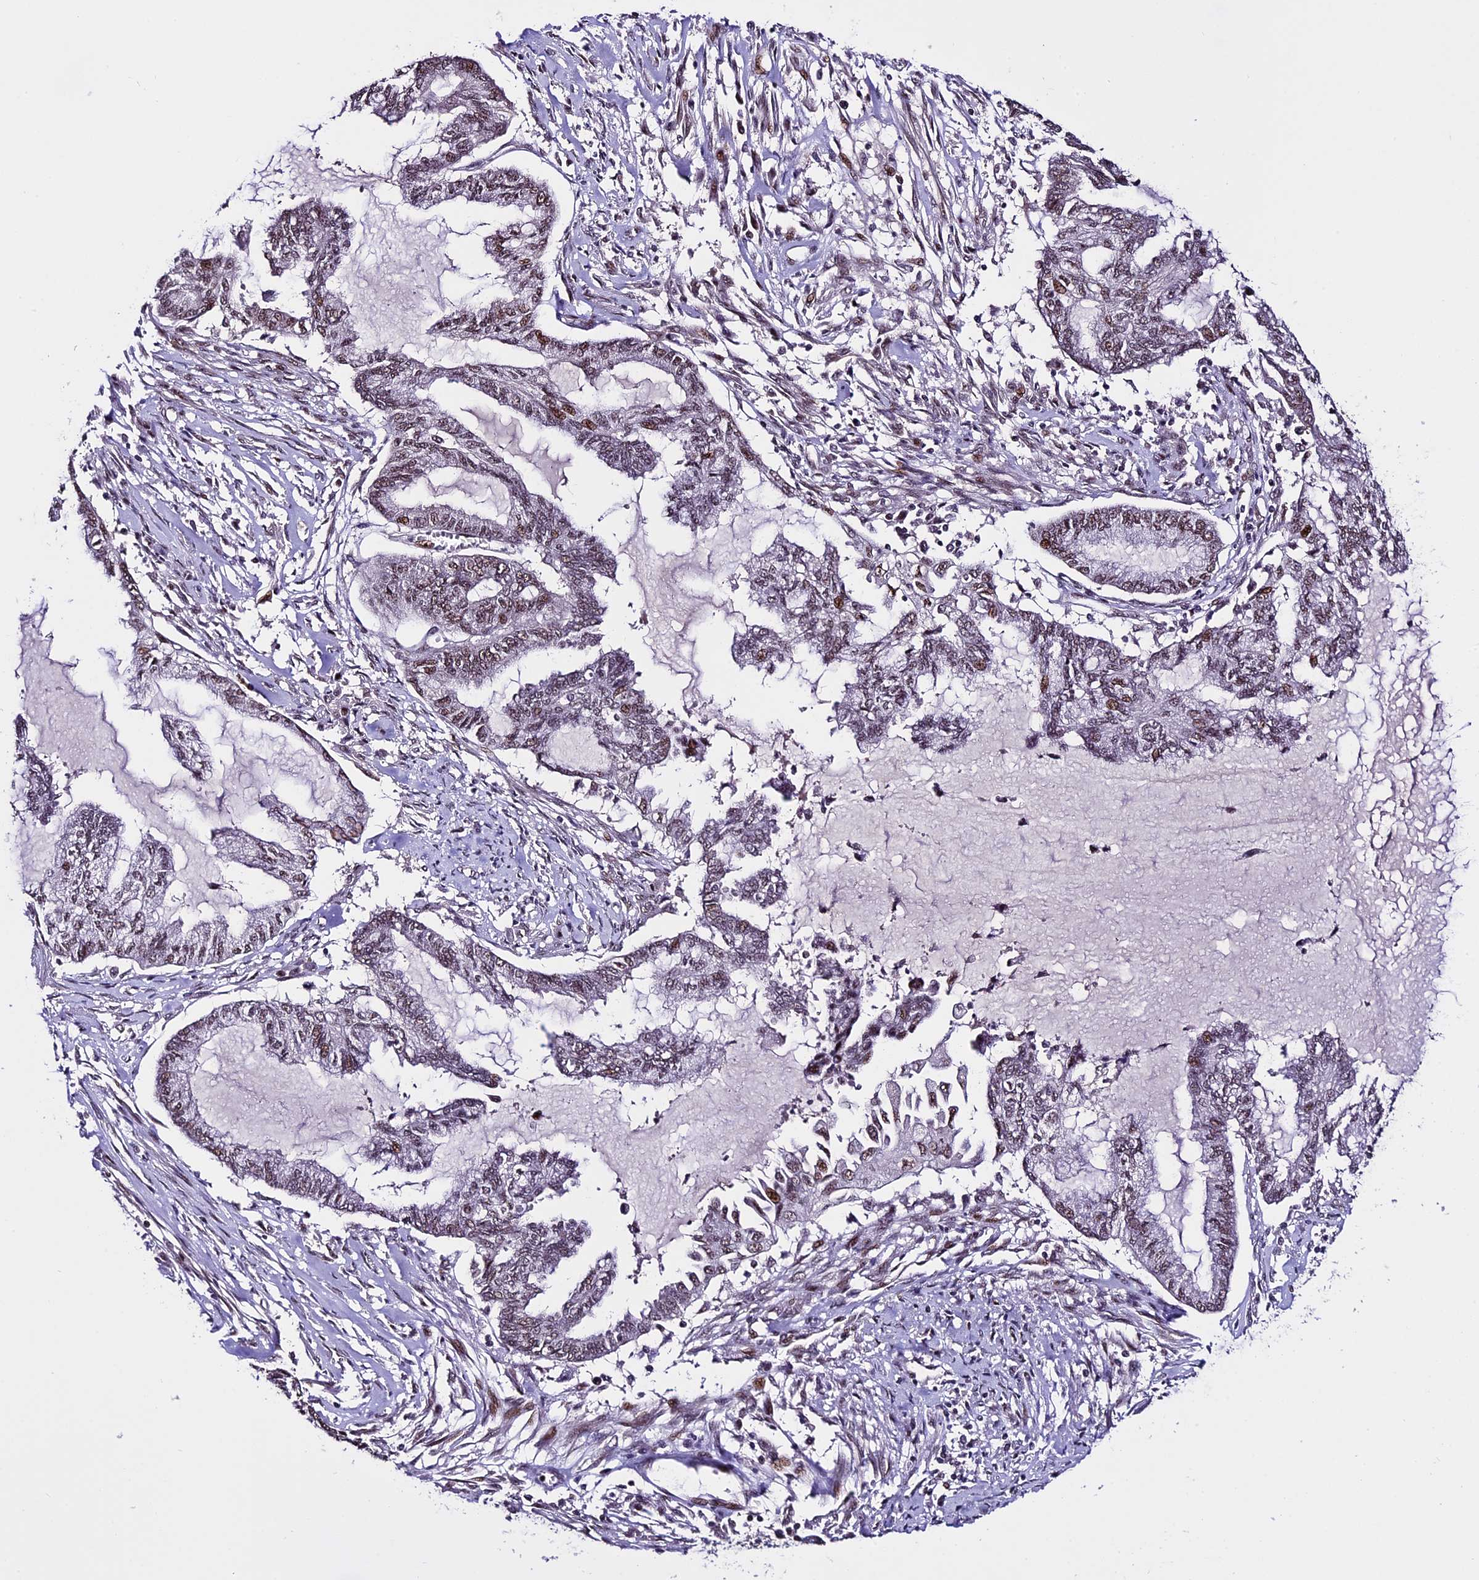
{"staining": {"intensity": "moderate", "quantity": "25%-75%", "location": "nuclear"}, "tissue": "endometrial cancer", "cell_type": "Tumor cells", "image_type": "cancer", "snomed": [{"axis": "morphology", "description": "Adenocarcinoma, NOS"}, {"axis": "topography", "description": "Endometrium"}], "caption": "Immunohistochemistry (IHC) (DAB (3,3'-diaminobenzidine)) staining of human endometrial cancer (adenocarcinoma) demonstrates moderate nuclear protein expression in approximately 25%-75% of tumor cells.", "gene": "TCP11L2", "patient": {"sex": "female", "age": 86}}